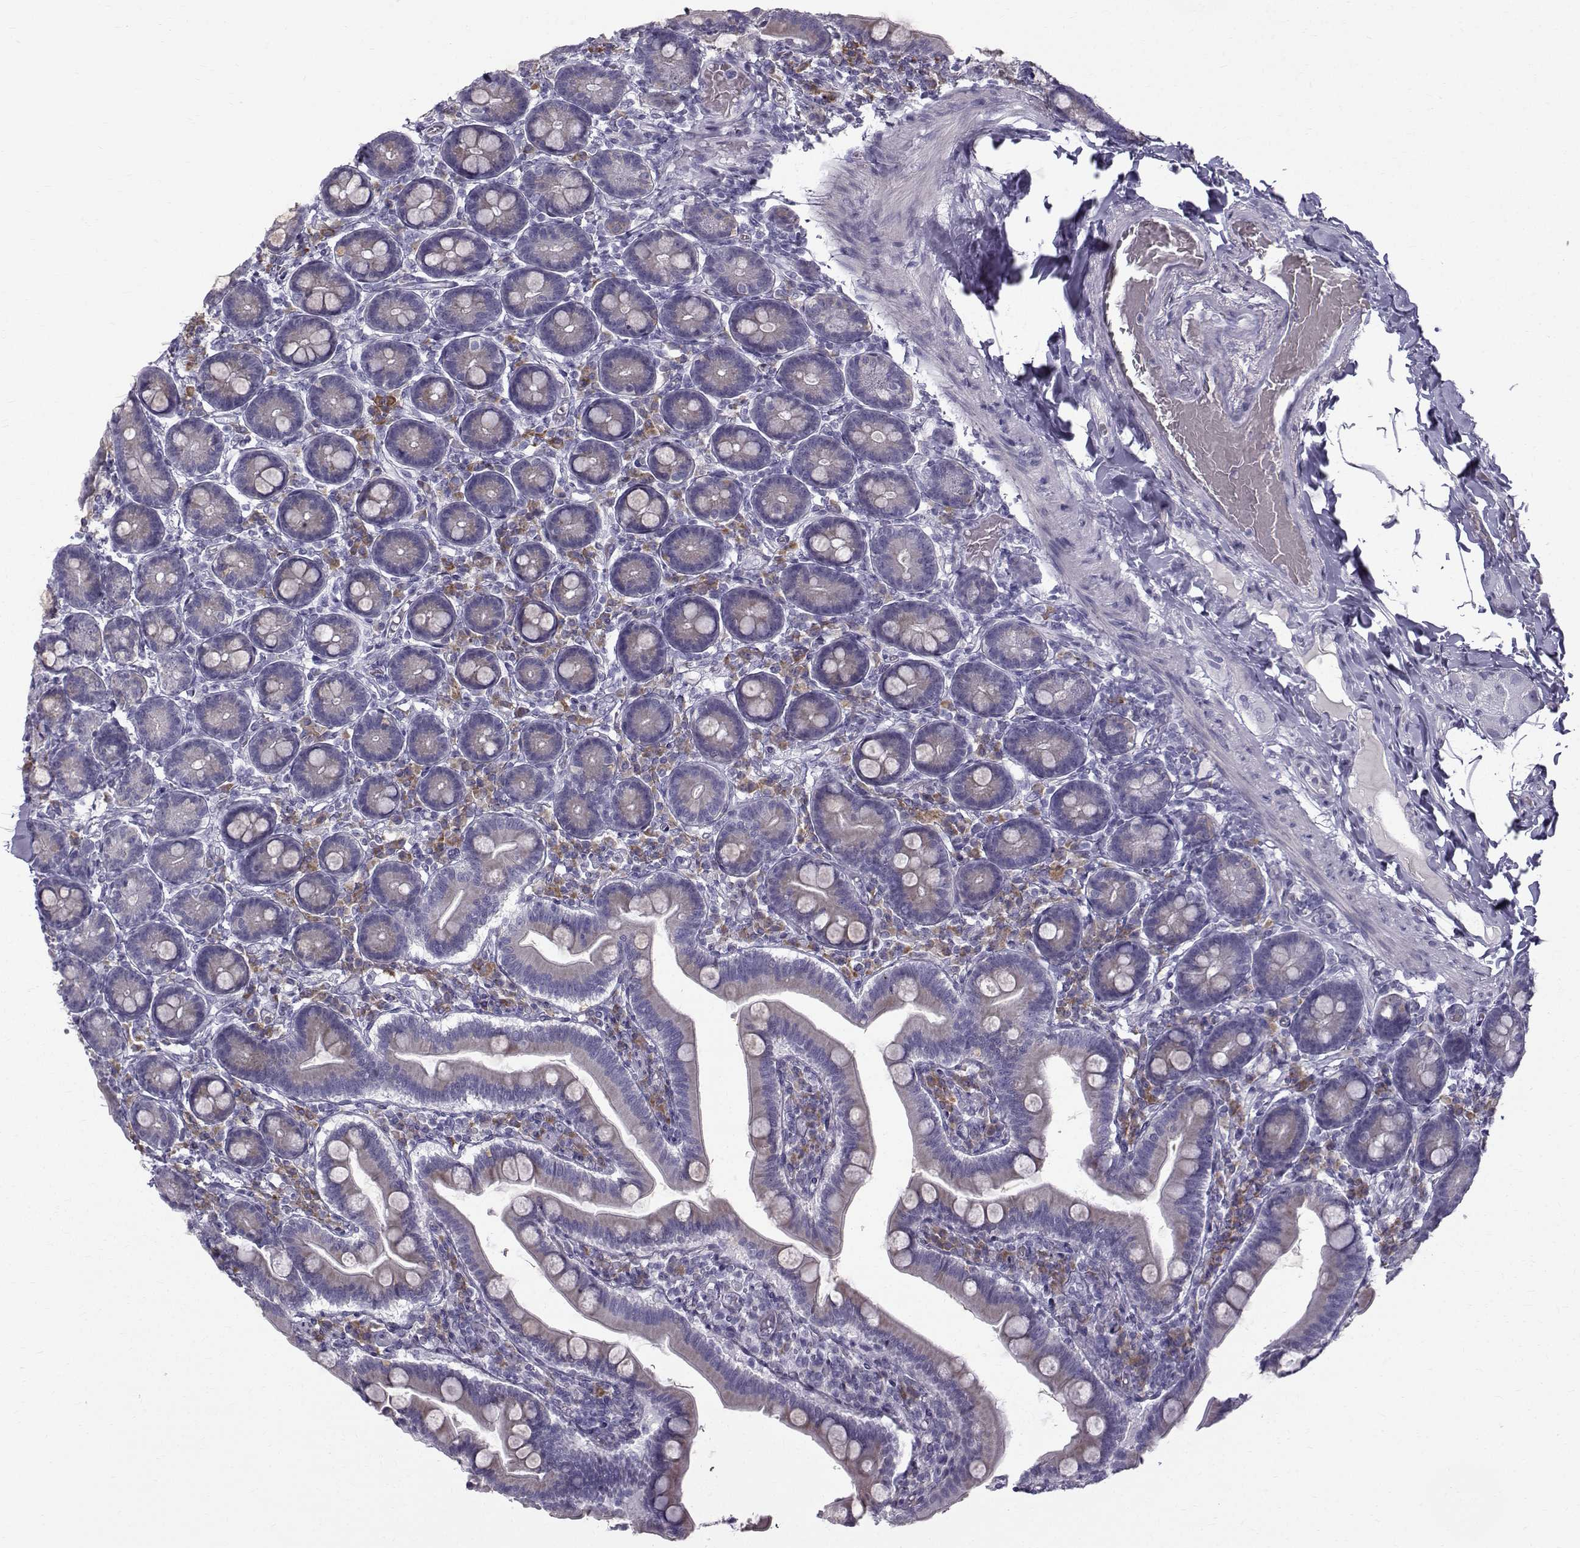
{"staining": {"intensity": "weak", "quantity": ">75%", "location": "cytoplasmic/membranous"}, "tissue": "small intestine", "cell_type": "Glandular cells", "image_type": "normal", "snomed": [{"axis": "morphology", "description": "Normal tissue, NOS"}, {"axis": "topography", "description": "Small intestine"}], "caption": "Weak cytoplasmic/membranous protein positivity is seen in approximately >75% of glandular cells in small intestine.", "gene": "ROPN1B", "patient": {"sex": "male", "age": 66}}